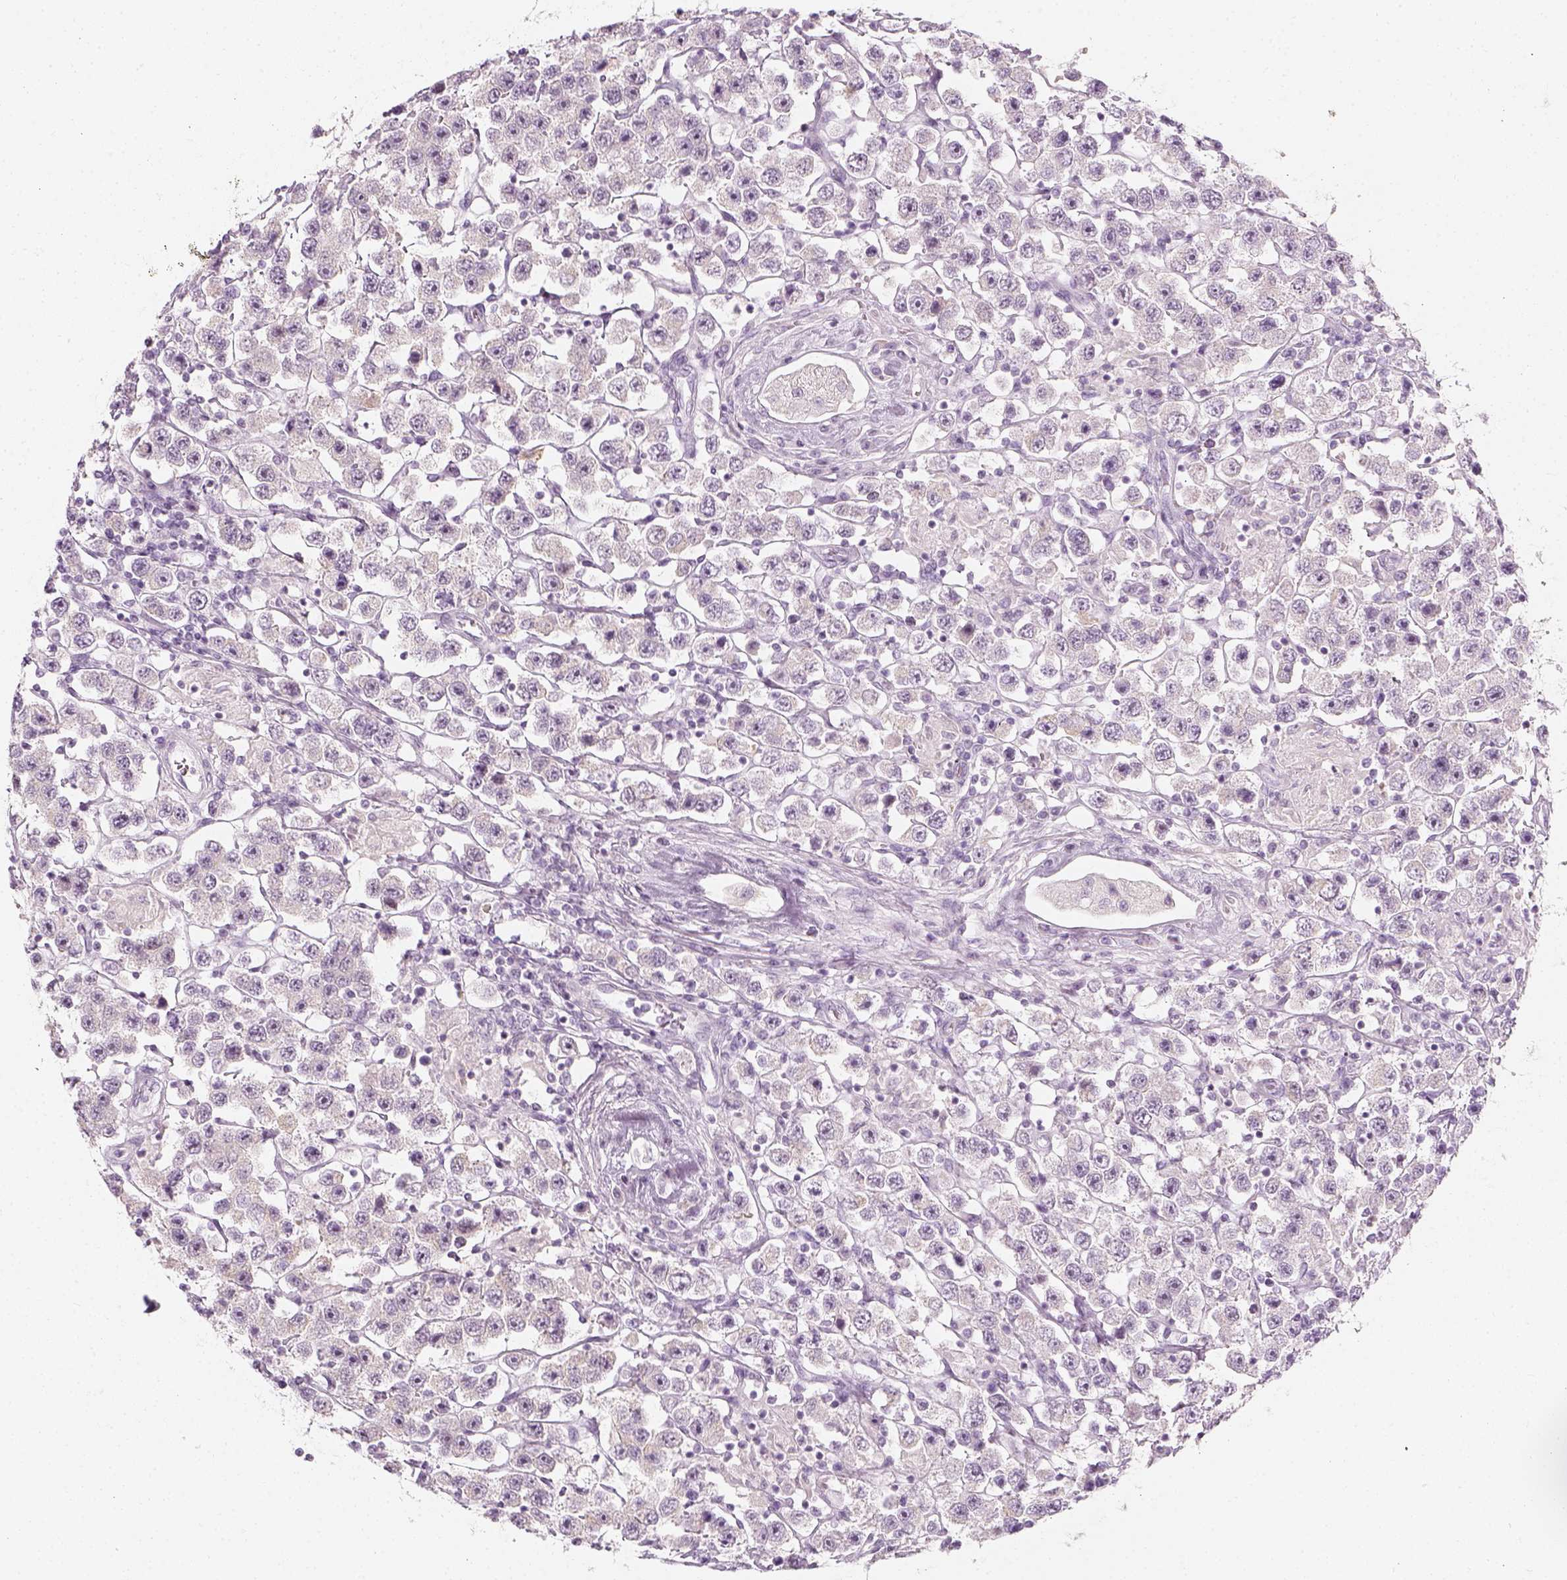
{"staining": {"intensity": "negative", "quantity": "none", "location": "none"}, "tissue": "testis cancer", "cell_type": "Tumor cells", "image_type": "cancer", "snomed": [{"axis": "morphology", "description": "Seminoma, NOS"}, {"axis": "topography", "description": "Testis"}], "caption": "Immunohistochemistry (IHC) of human testis seminoma displays no positivity in tumor cells. (Stains: DAB (3,3'-diaminobenzidine) immunohistochemistry with hematoxylin counter stain, Microscopy: brightfield microscopy at high magnification).", "gene": "PRAME", "patient": {"sex": "male", "age": 45}}